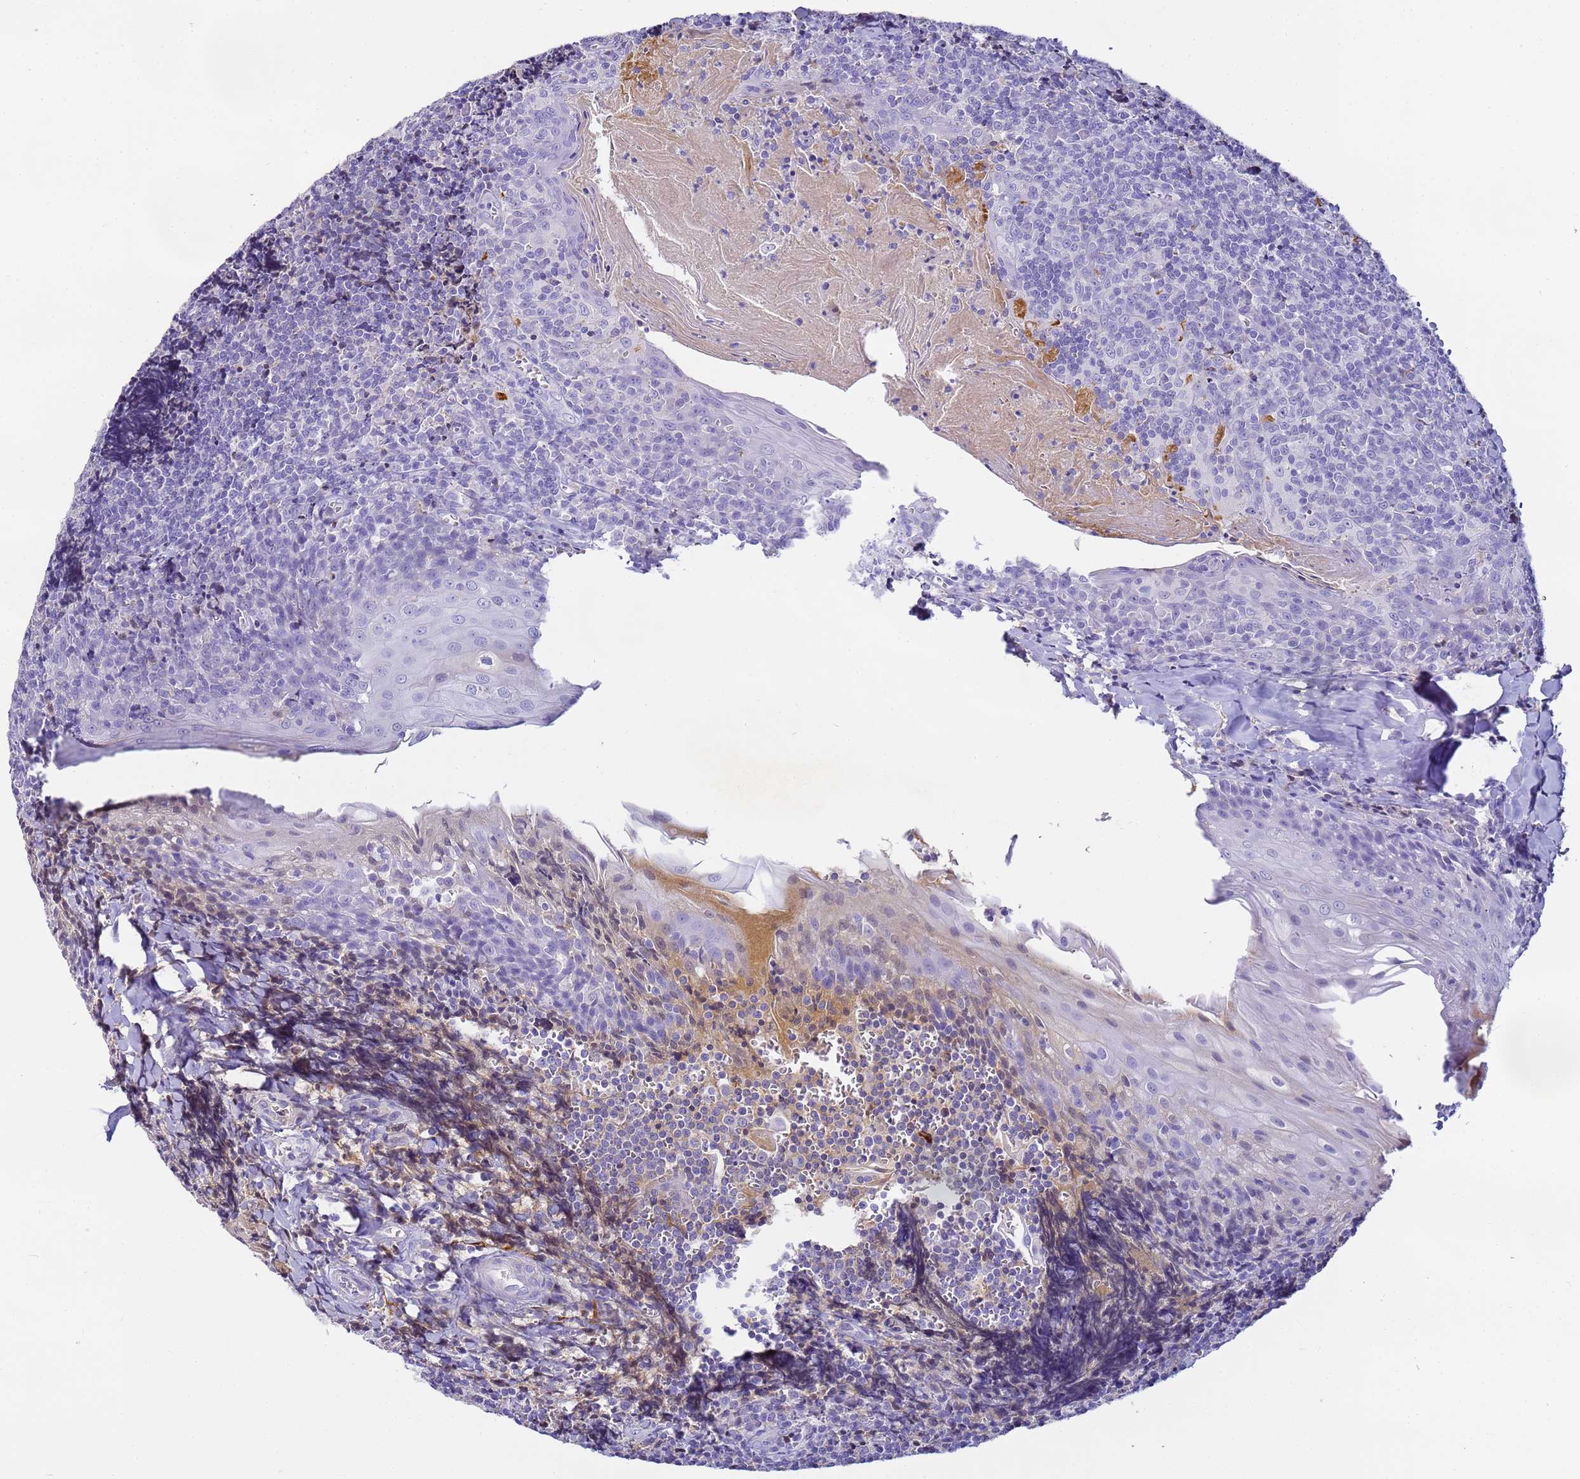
{"staining": {"intensity": "negative", "quantity": "none", "location": "none"}, "tissue": "tonsil", "cell_type": "Germinal center cells", "image_type": "normal", "snomed": [{"axis": "morphology", "description": "Normal tissue, NOS"}, {"axis": "topography", "description": "Tonsil"}], "caption": "IHC image of unremarkable tonsil: human tonsil stained with DAB (3,3'-diaminobenzidine) shows no significant protein expression in germinal center cells.", "gene": "CFHR1", "patient": {"sex": "male", "age": 27}}